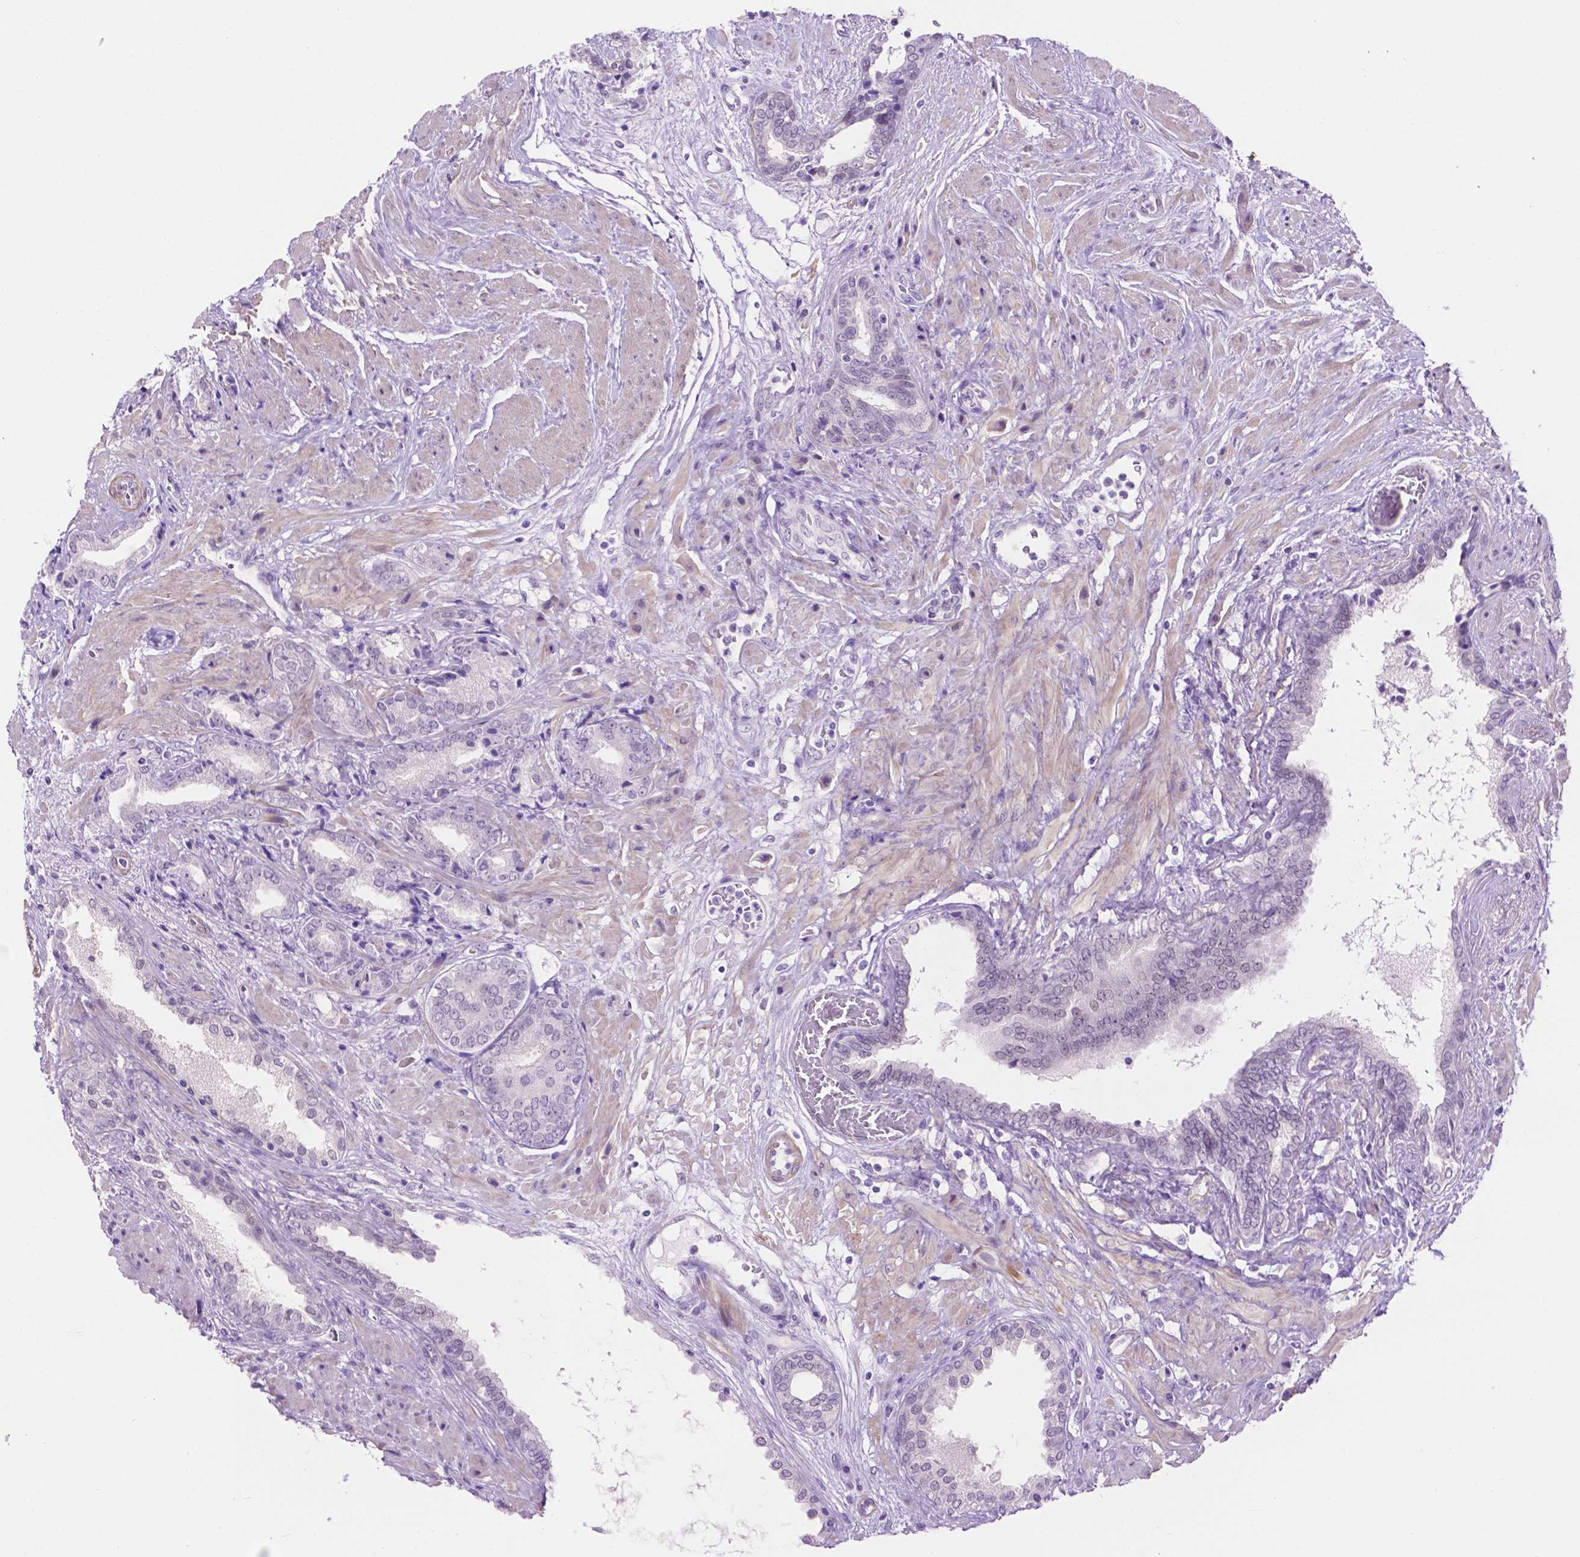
{"staining": {"intensity": "negative", "quantity": "none", "location": "none"}, "tissue": "prostate cancer", "cell_type": "Tumor cells", "image_type": "cancer", "snomed": [{"axis": "morphology", "description": "Adenocarcinoma, High grade"}, {"axis": "topography", "description": "Prostate"}], "caption": "This is an immunohistochemistry histopathology image of human prostate cancer (high-grade adenocarcinoma). There is no expression in tumor cells.", "gene": "ACY3", "patient": {"sex": "male", "age": 56}}